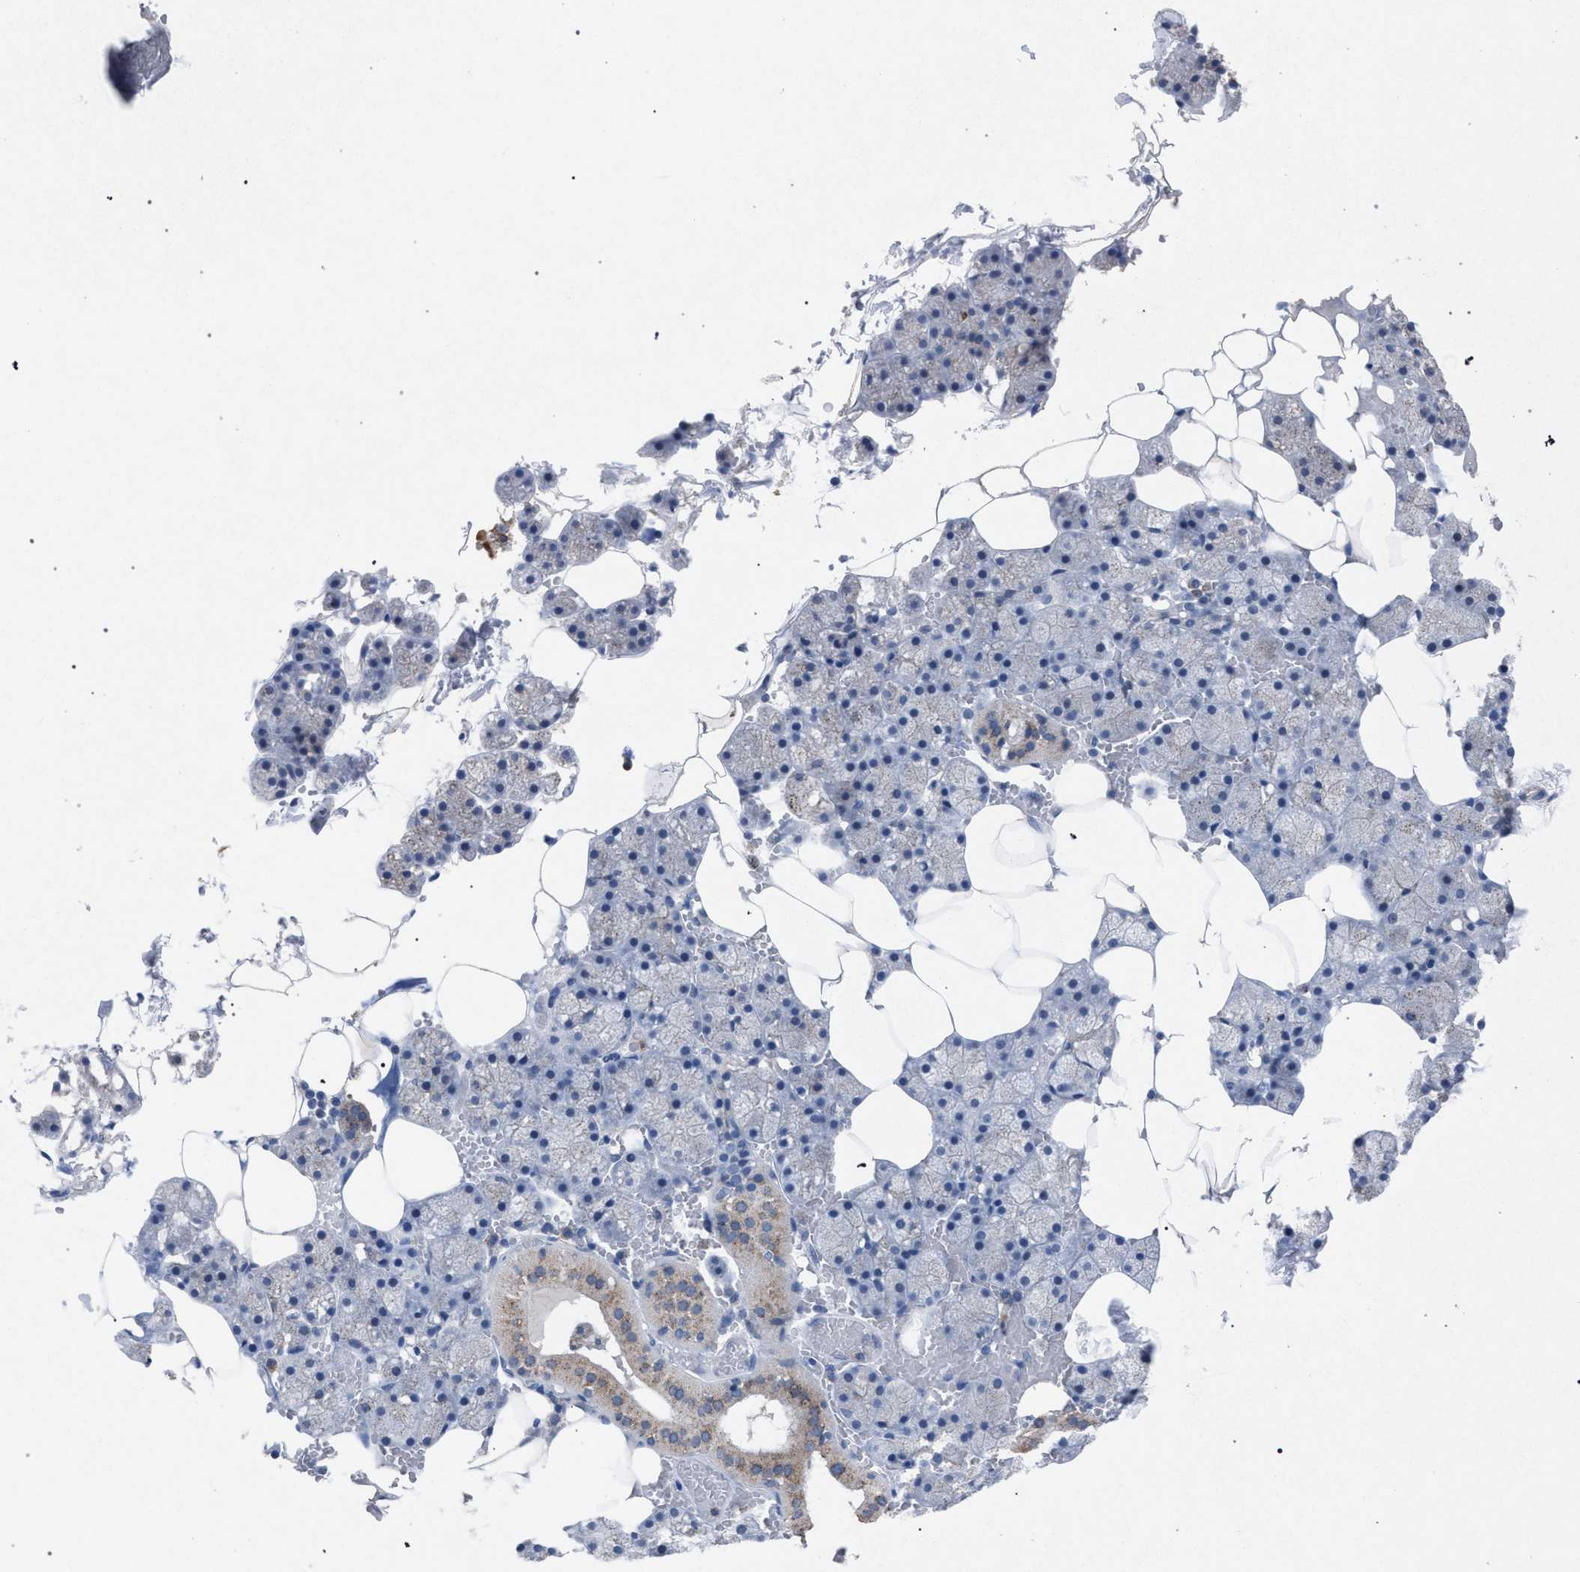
{"staining": {"intensity": "weak", "quantity": "<25%", "location": "cytoplasmic/membranous"}, "tissue": "salivary gland", "cell_type": "Glandular cells", "image_type": "normal", "snomed": [{"axis": "morphology", "description": "Normal tissue, NOS"}, {"axis": "topography", "description": "Salivary gland"}], "caption": "IHC of normal human salivary gland demonstrates no expression in glandular cells. (DAB (3,3'-diaminobenzidine) immunohistochemistry (IHC) visualized using brightfield microscopy, high magnification).", "gene": "HSD17B4", "patient": {"sex": "male", "age": 62}}